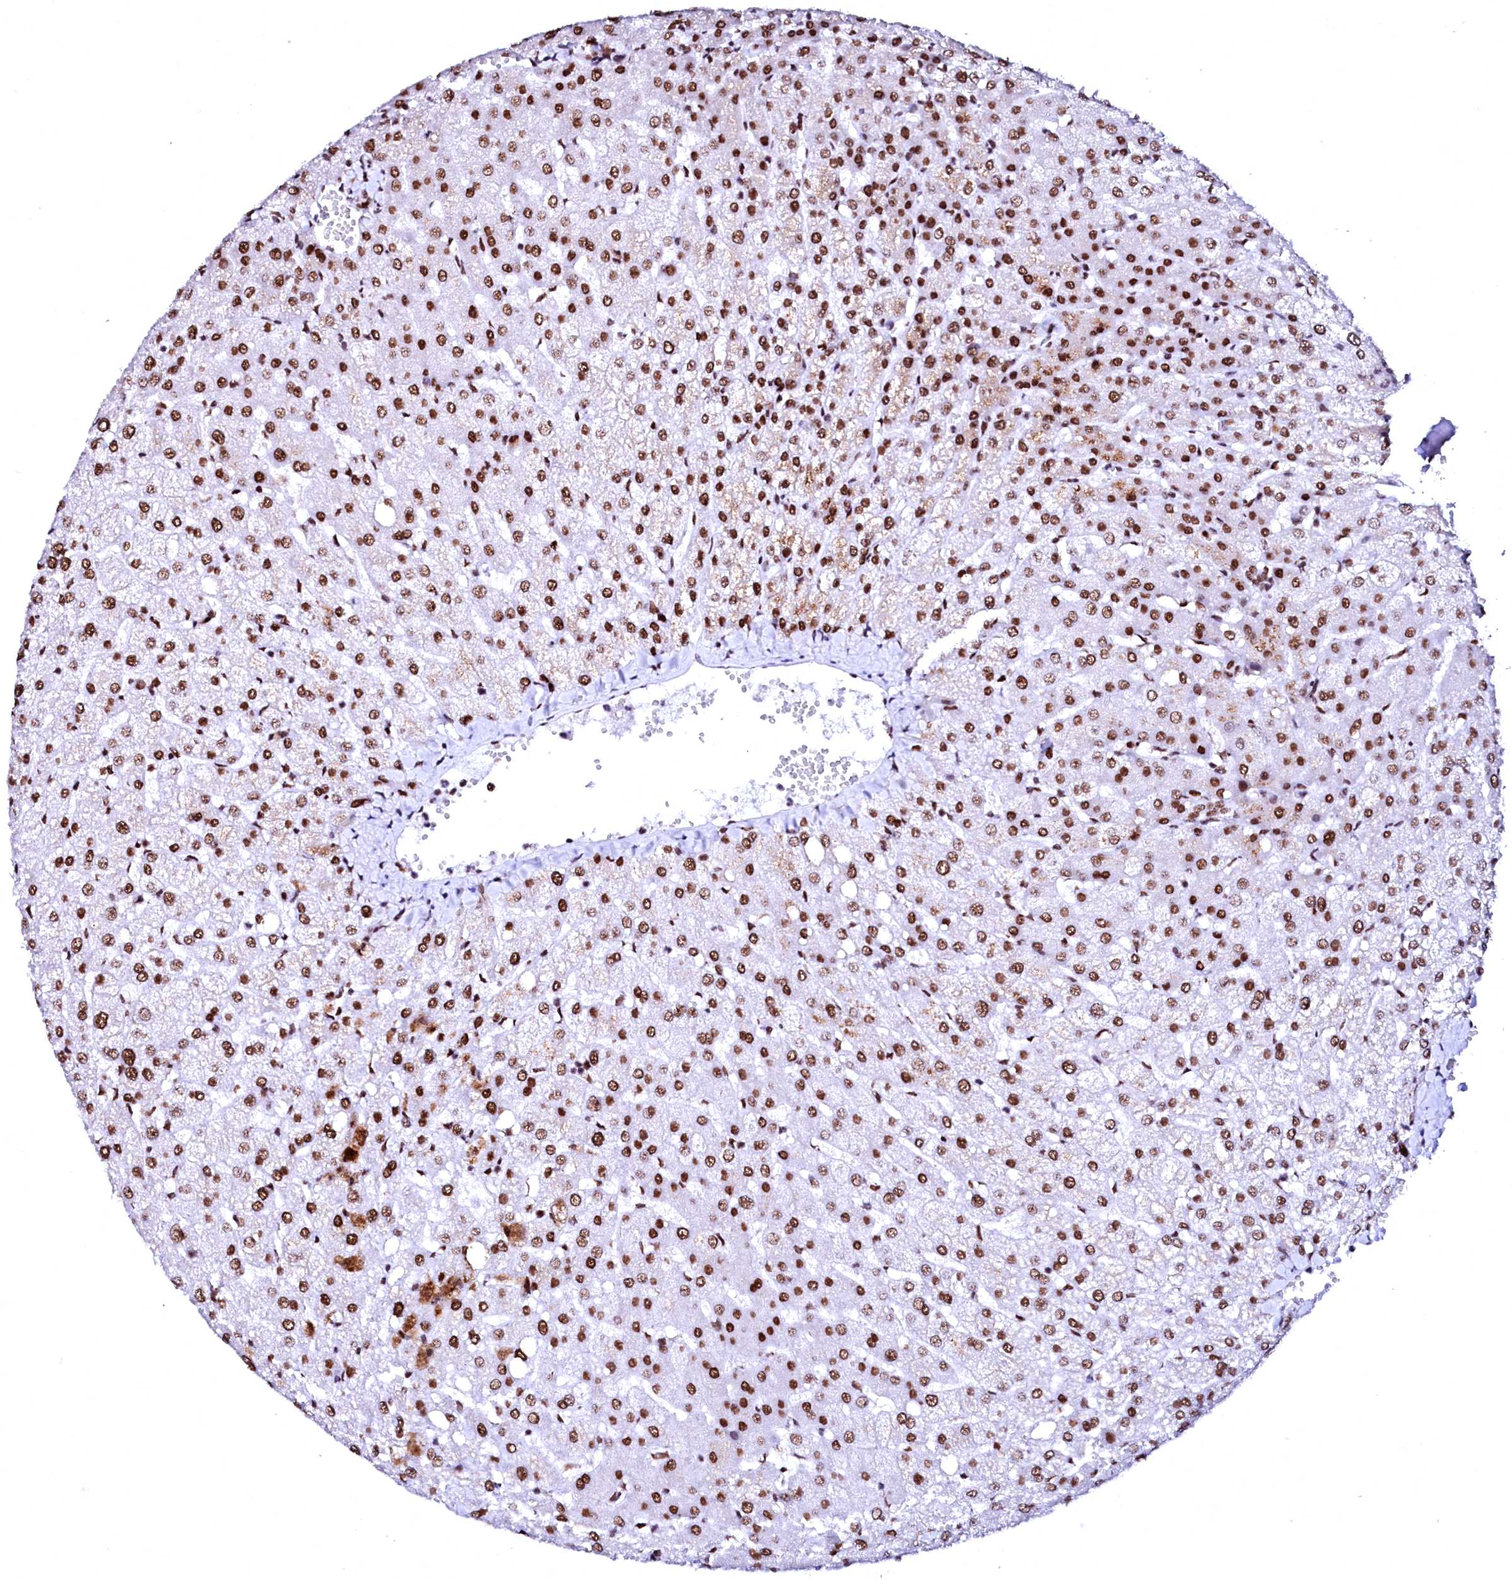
{"staining": {"intensity": "moderate", "quantity": ">75%", "location": "nuclear"}, "tissue": "liver", "cell_type": "Cholangiocytes", "image_type": "normal", "snomed": [{"axis": "morphology", "description": "Normal tissue, NOS"}, {"axis": "topography", "description": "Liver"}], "caption": "IHC of unremarkable liver demonstrates medium levels of moderate nuclear staining in about >75% of cholangiocytes. The protein of interest is shown in brown color, while the nuclei are stained blue.", "gene": "CPSF6", "patient": {"sex": "female", "age": 54}}